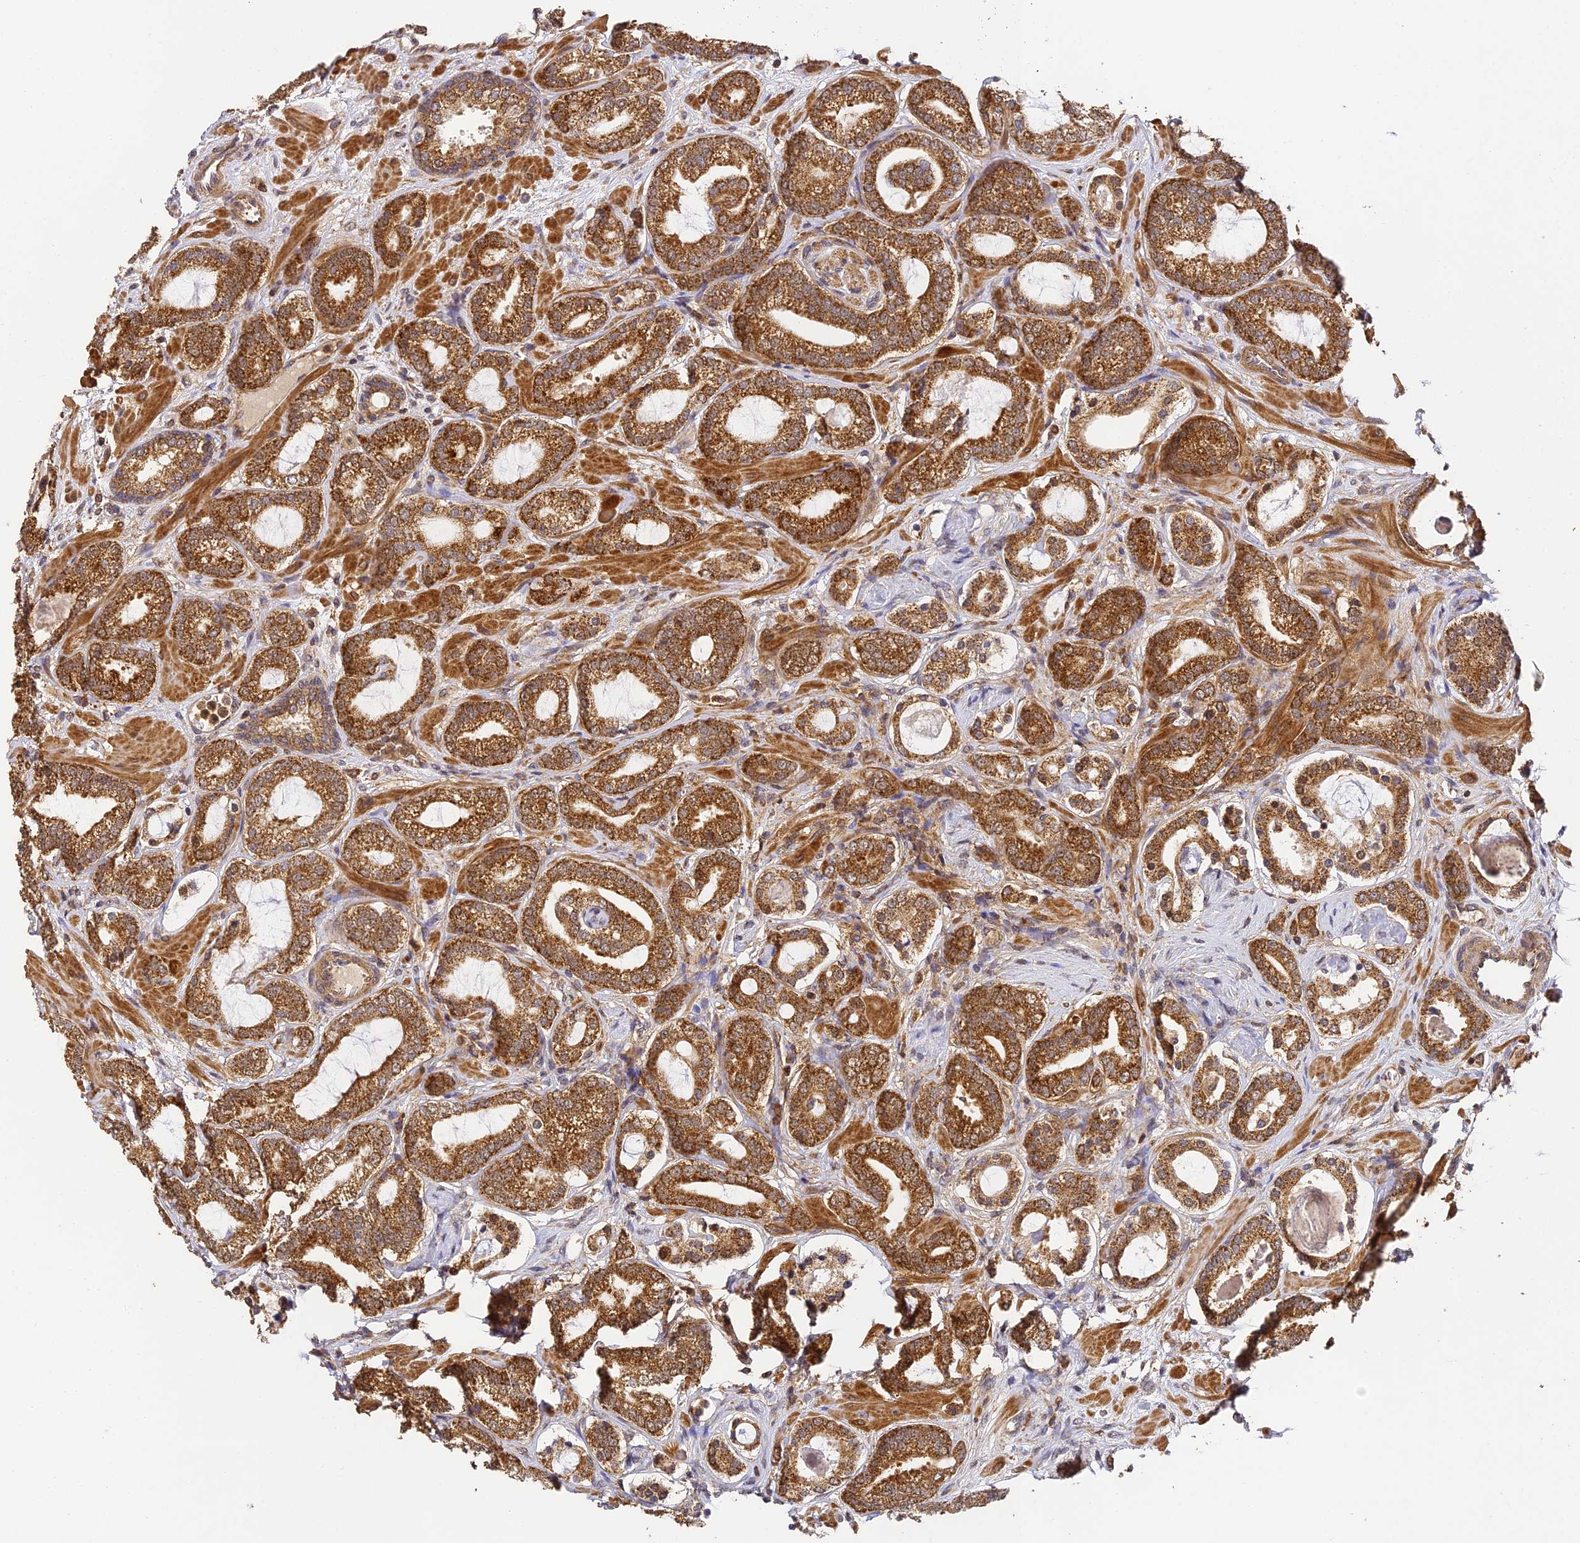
{"staining": {"intensity": "strong", "quantity": ">75%", "location": "cytoplasmic/membranous"}, "tissue": "prostate cancer", "cell_type": "Tumor cells", "image_type": "cancer", "snomed": [{"axis": "morphology", "description": "Adenocarcinoma, High grade"}, {"axis": "topography", "description": "Prostate"}], "caption": "Protein staining of prostate cancer (high-grade adenocarcinoma) tissue demonstrates strong cytoplasmic/membranous expression in approximately >75% of tumor cells.", "gene": "ZNF443", "patient": {"sex": "male", "age": 60}}